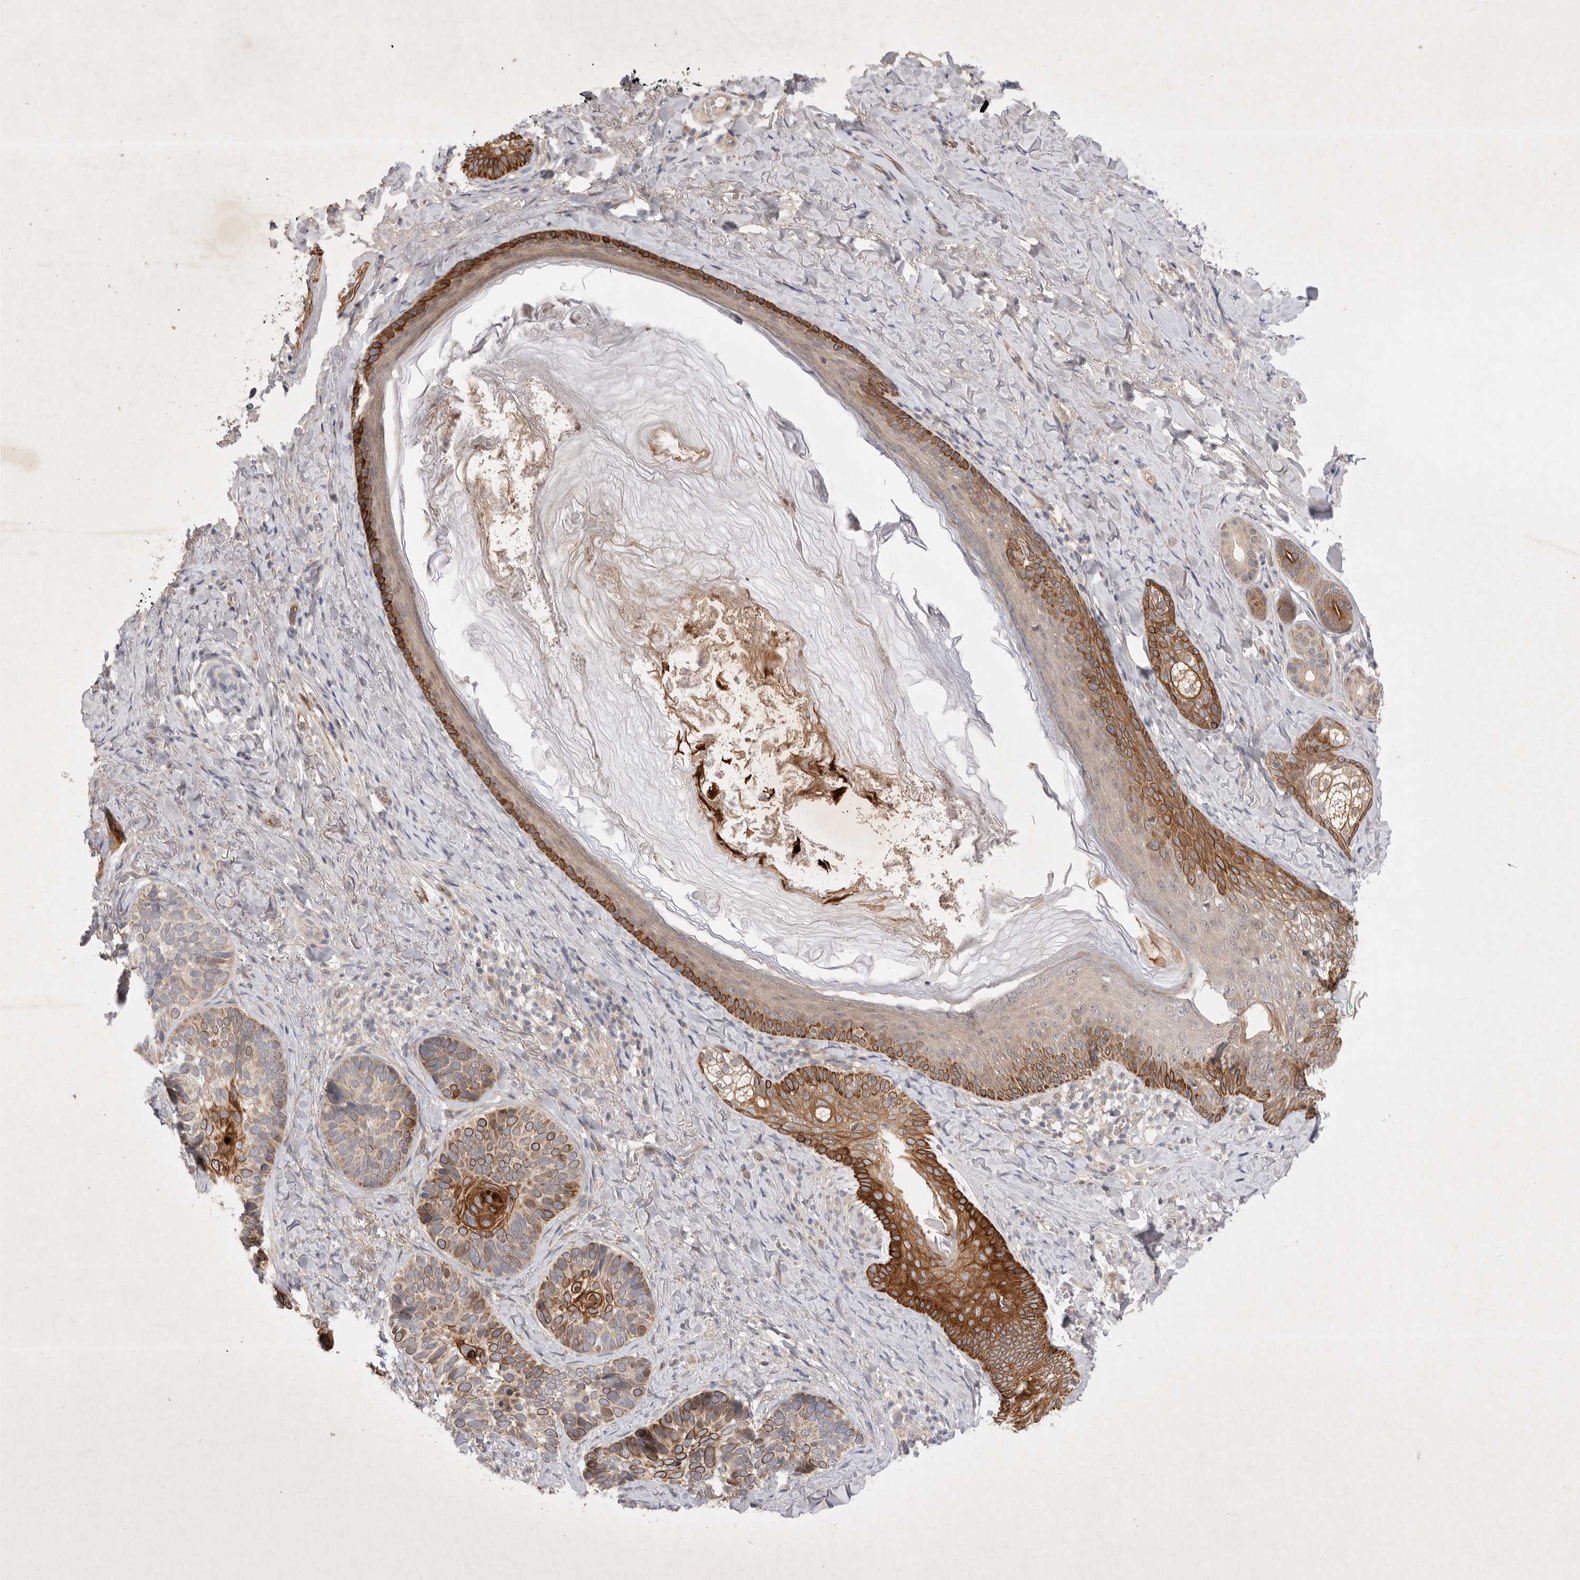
{"staining": {"intensity": "strong", "quantity": ">75%", "location": "cytoplasmic/membranous"}, "tissue": "skin cancer", "cell_type": "Tumor cells", "image_type": "cancer", "snomed": [{"axis": "morphology", "description": "Basal cell carcinoma"}, {"axis": "topography", "description": "Skin"}], "caption": "An image of skin basal cell carcinoma stained for a protein displays strong cytoplasmic/membranous brown staining in tumor cells. (Brightfield microscopy of DAB IHC at high magnification).", "gene": "PTPDC1", "patient": {"sex": "male", "age": 62}}